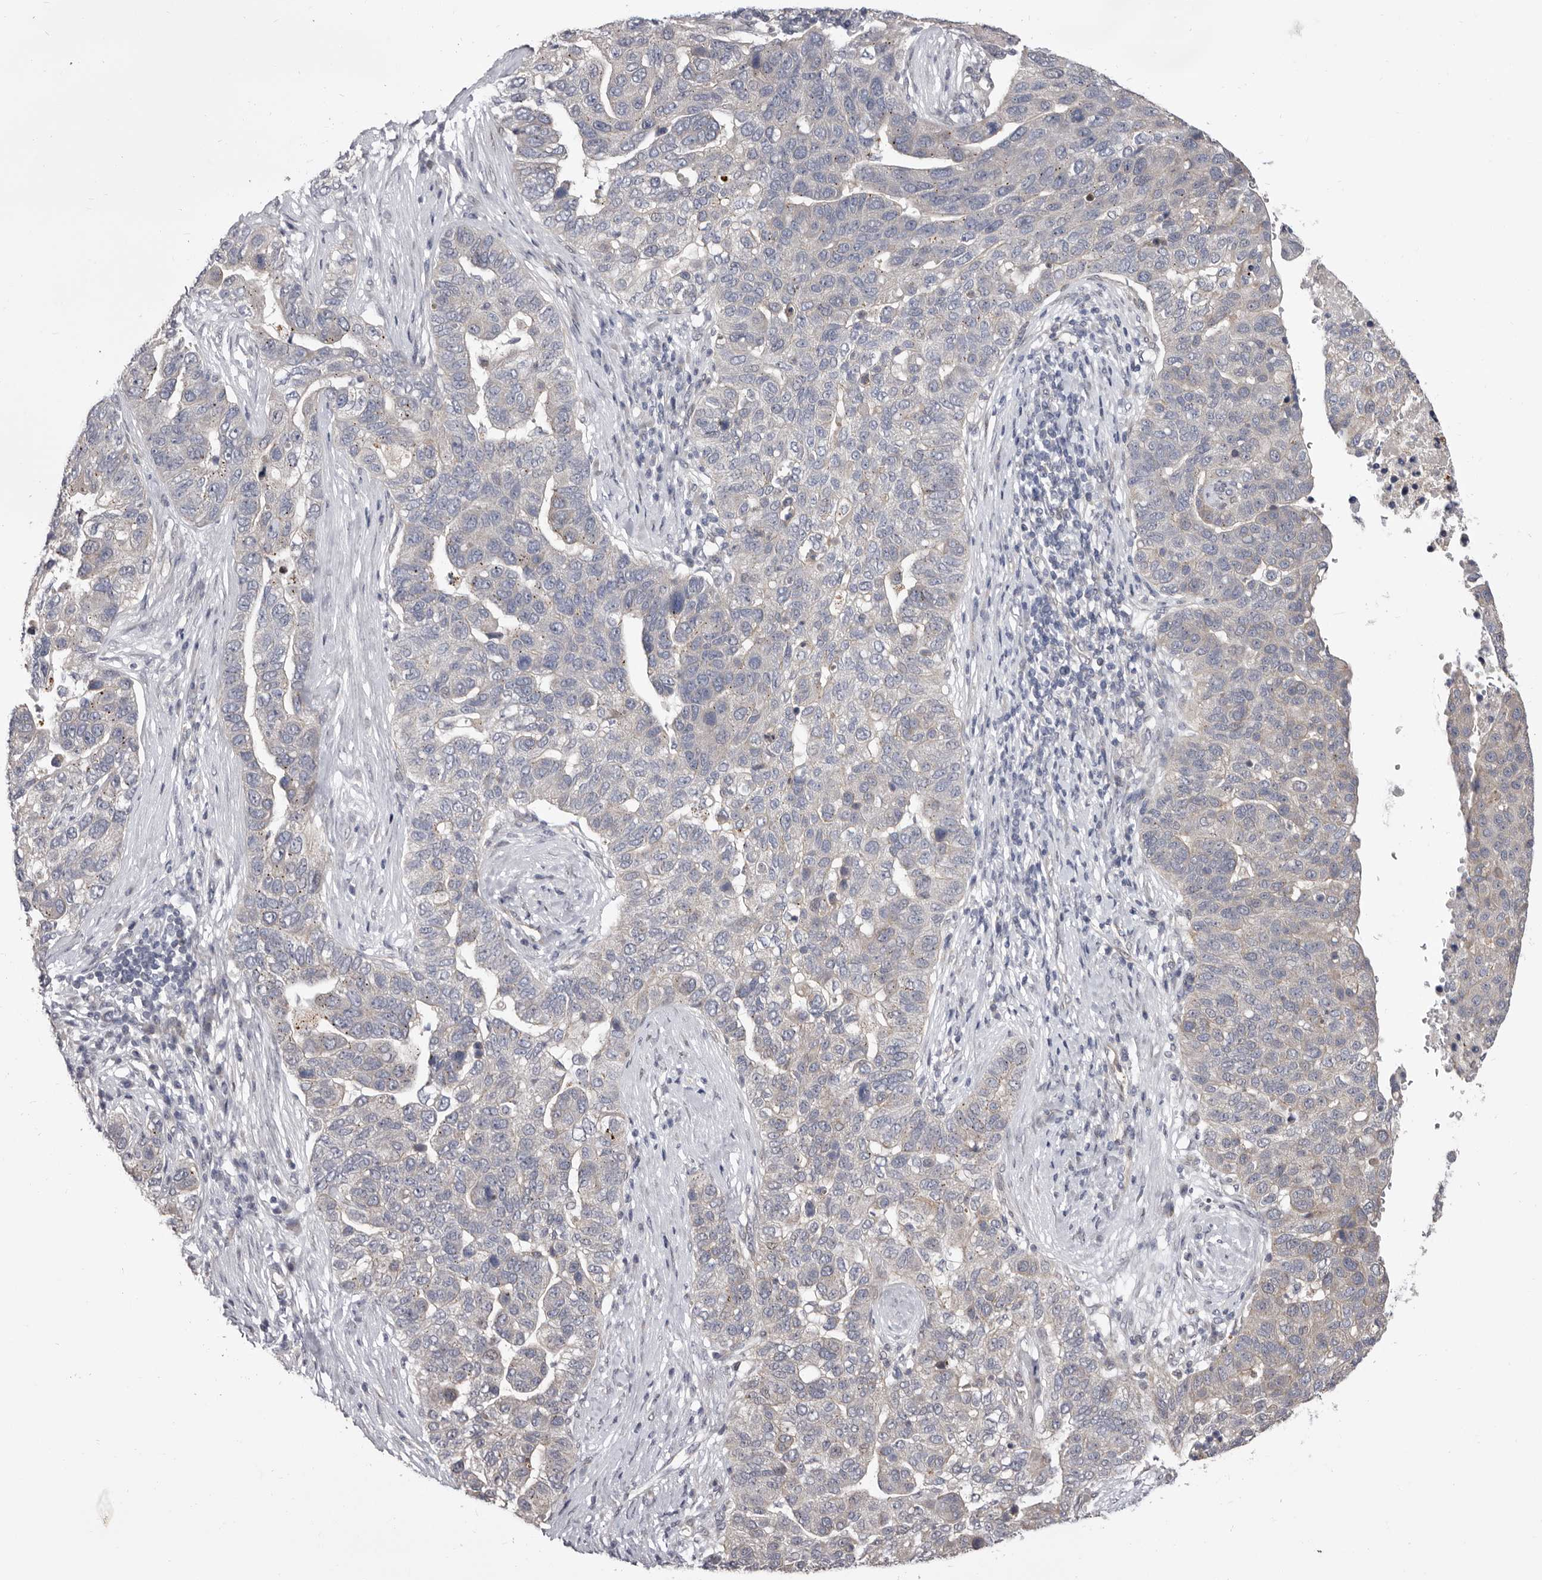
{"staining": {"intensity": "negative", "quantity": "none", "location": "none"}, "tissue": "pancreatic cancer", "cell_type": "Tumor cells", "image_type": "cancer", "snomed": [{"axis": "morphology", "description": "Adenocarcinoma, NOS"}, {"axis": "topography", "description": "Pancreas"}], "caption": "Adenocarcinoma (pancreatic) was stained to show a protein in brown. There is no significant staining in tumor cells. (Brightfield microscopy of DAB IHC at high magnification).", "gene": "GLRX3", "patient": {"sex": "female", "age": 61}}